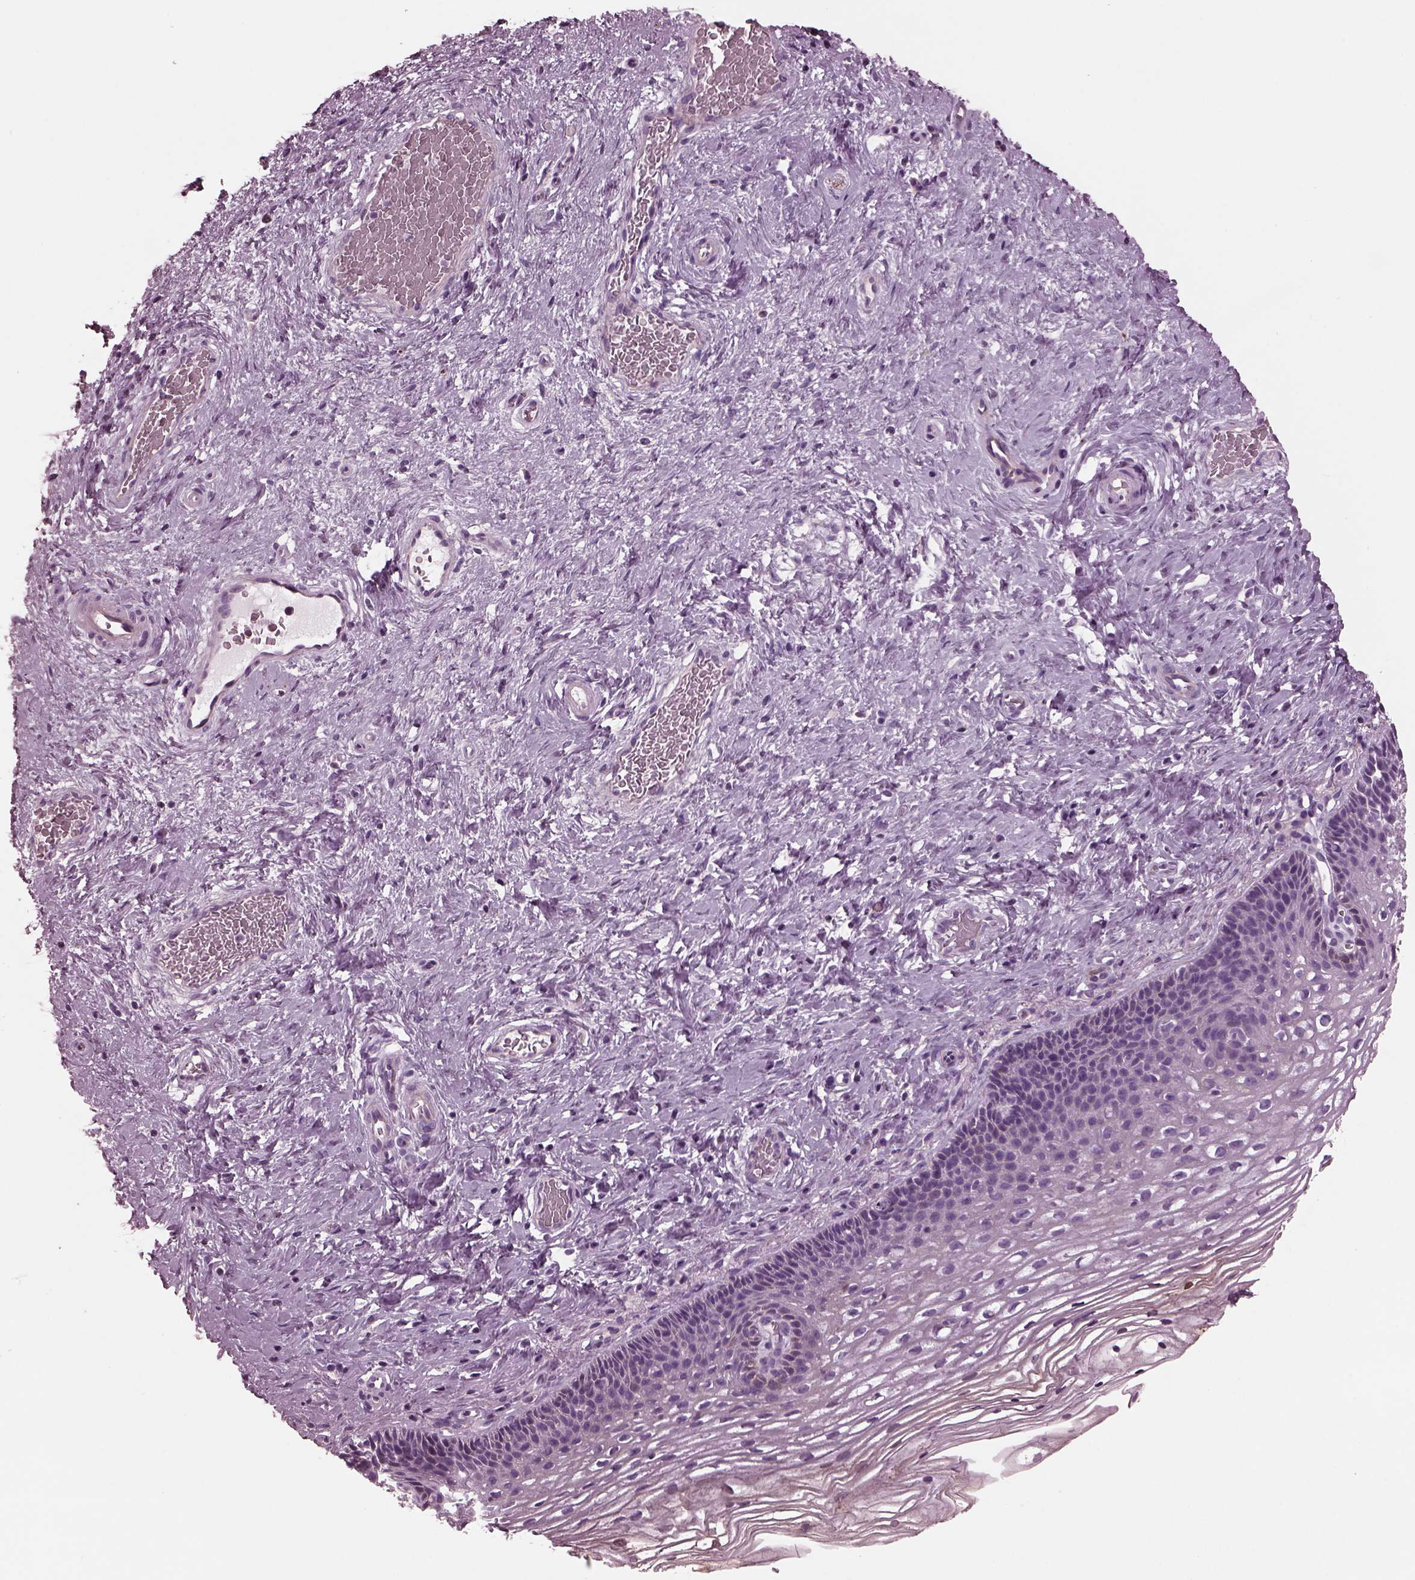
{"staining": {"intensity": "negative", "quantity": "none", "location": "none"}, "tissue": "cervix", "cell_type": "Glandular cells", "image_type": "normal", "snomed": [{"axis": "morphology", "description": "Normal tissue, NOS"}, {"axis": "topography", "description": "Cervix"}], "caption": "Photomicrograph shows no significant protein staining in glandular cells of benign cervix.", "gene": "GDF11", "patient": {"sex": "female", "age": 34}}